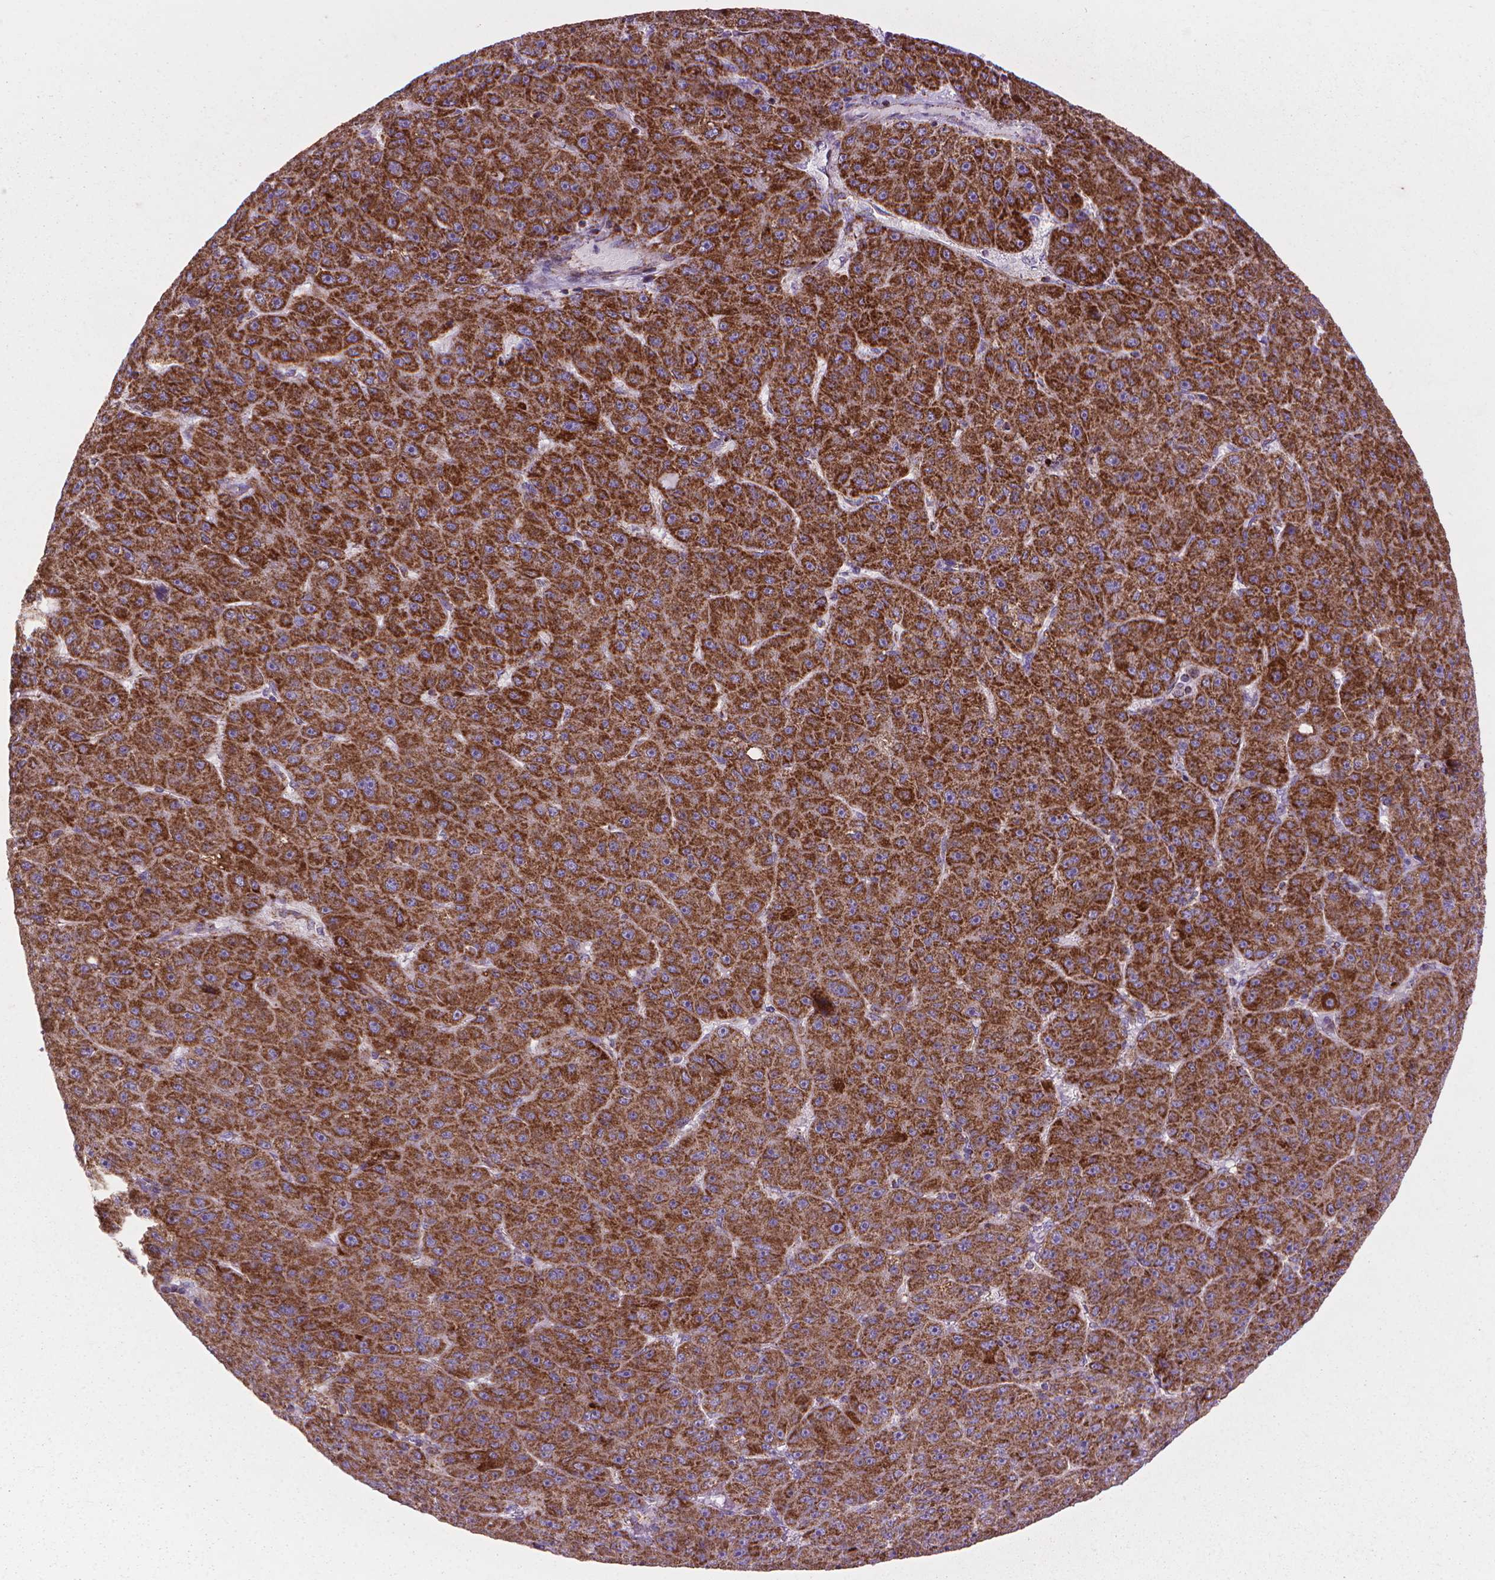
{"staining": {"intensity": "strong", "quantity": ">75%", "location": "cytoplasmic/membranous"}, "tissue": "liver cancer", "cell_type": "Tumor cells", "image_type": "cancer", "snomed": [{"axis": "morphology", "description": "Carcinoma, Hepatocellular, NOS"}, {"axis": "topography", "description": "Liver"}], "caption": "This histopathology image shows IHC staining of human hepatocellular carcinoma (liver), with high strong cytoplasmic/membranous expression in approximately >75% of tumor cells.", "gene": "VDAC1", "patient": {"sex": "male", "age": 67}}